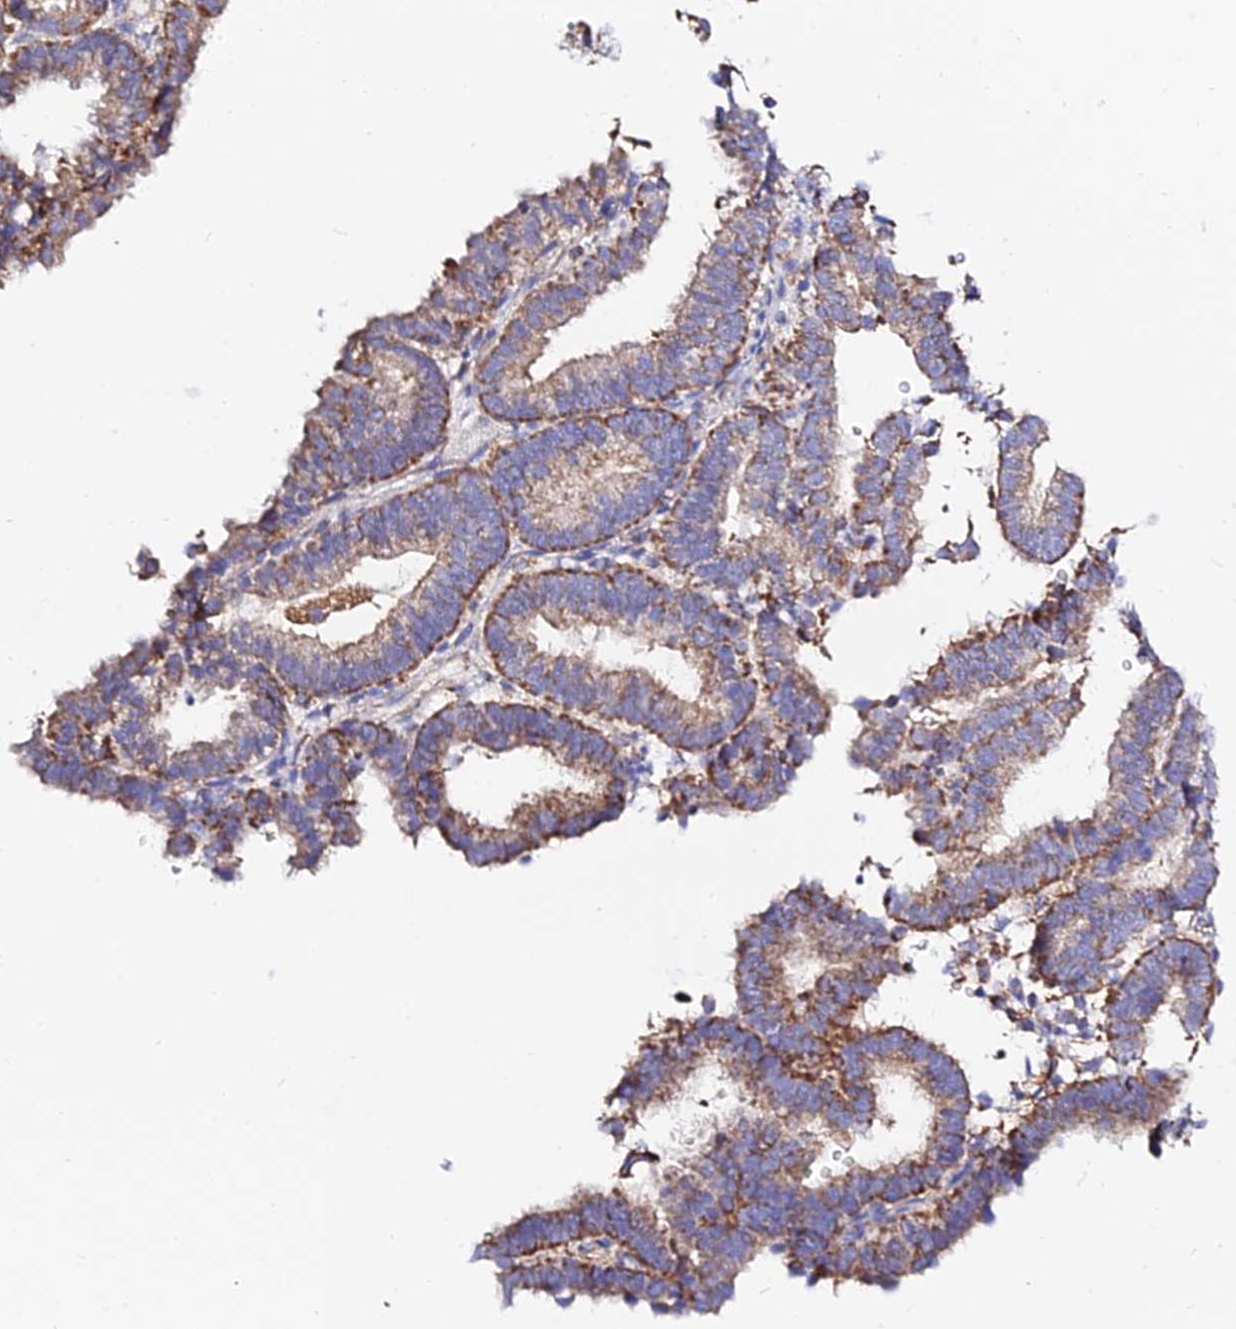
{"staining": {"intensity": "moderate", "quantity": ">75%", "location": "cytoplasmic/membranous"}, "tissue": "endometrial cancer", "cell_type": "Tumor cells", "image_type": "cancer", "snomed": [{"axis": "morphology", "description": "Adenocarcinoma, NOS"}, {"axis": "topography", "description": "Endometrium"}], "caption": "Immunohistochemical staining of human adenocarcinoma (endometrial) exhibits medium levels of moderate cytoplasmic/membranous protein expression in about >75% of tumor cells.", "gene": "ZNF573", "patient": {"sex": "female", "age": 70}}